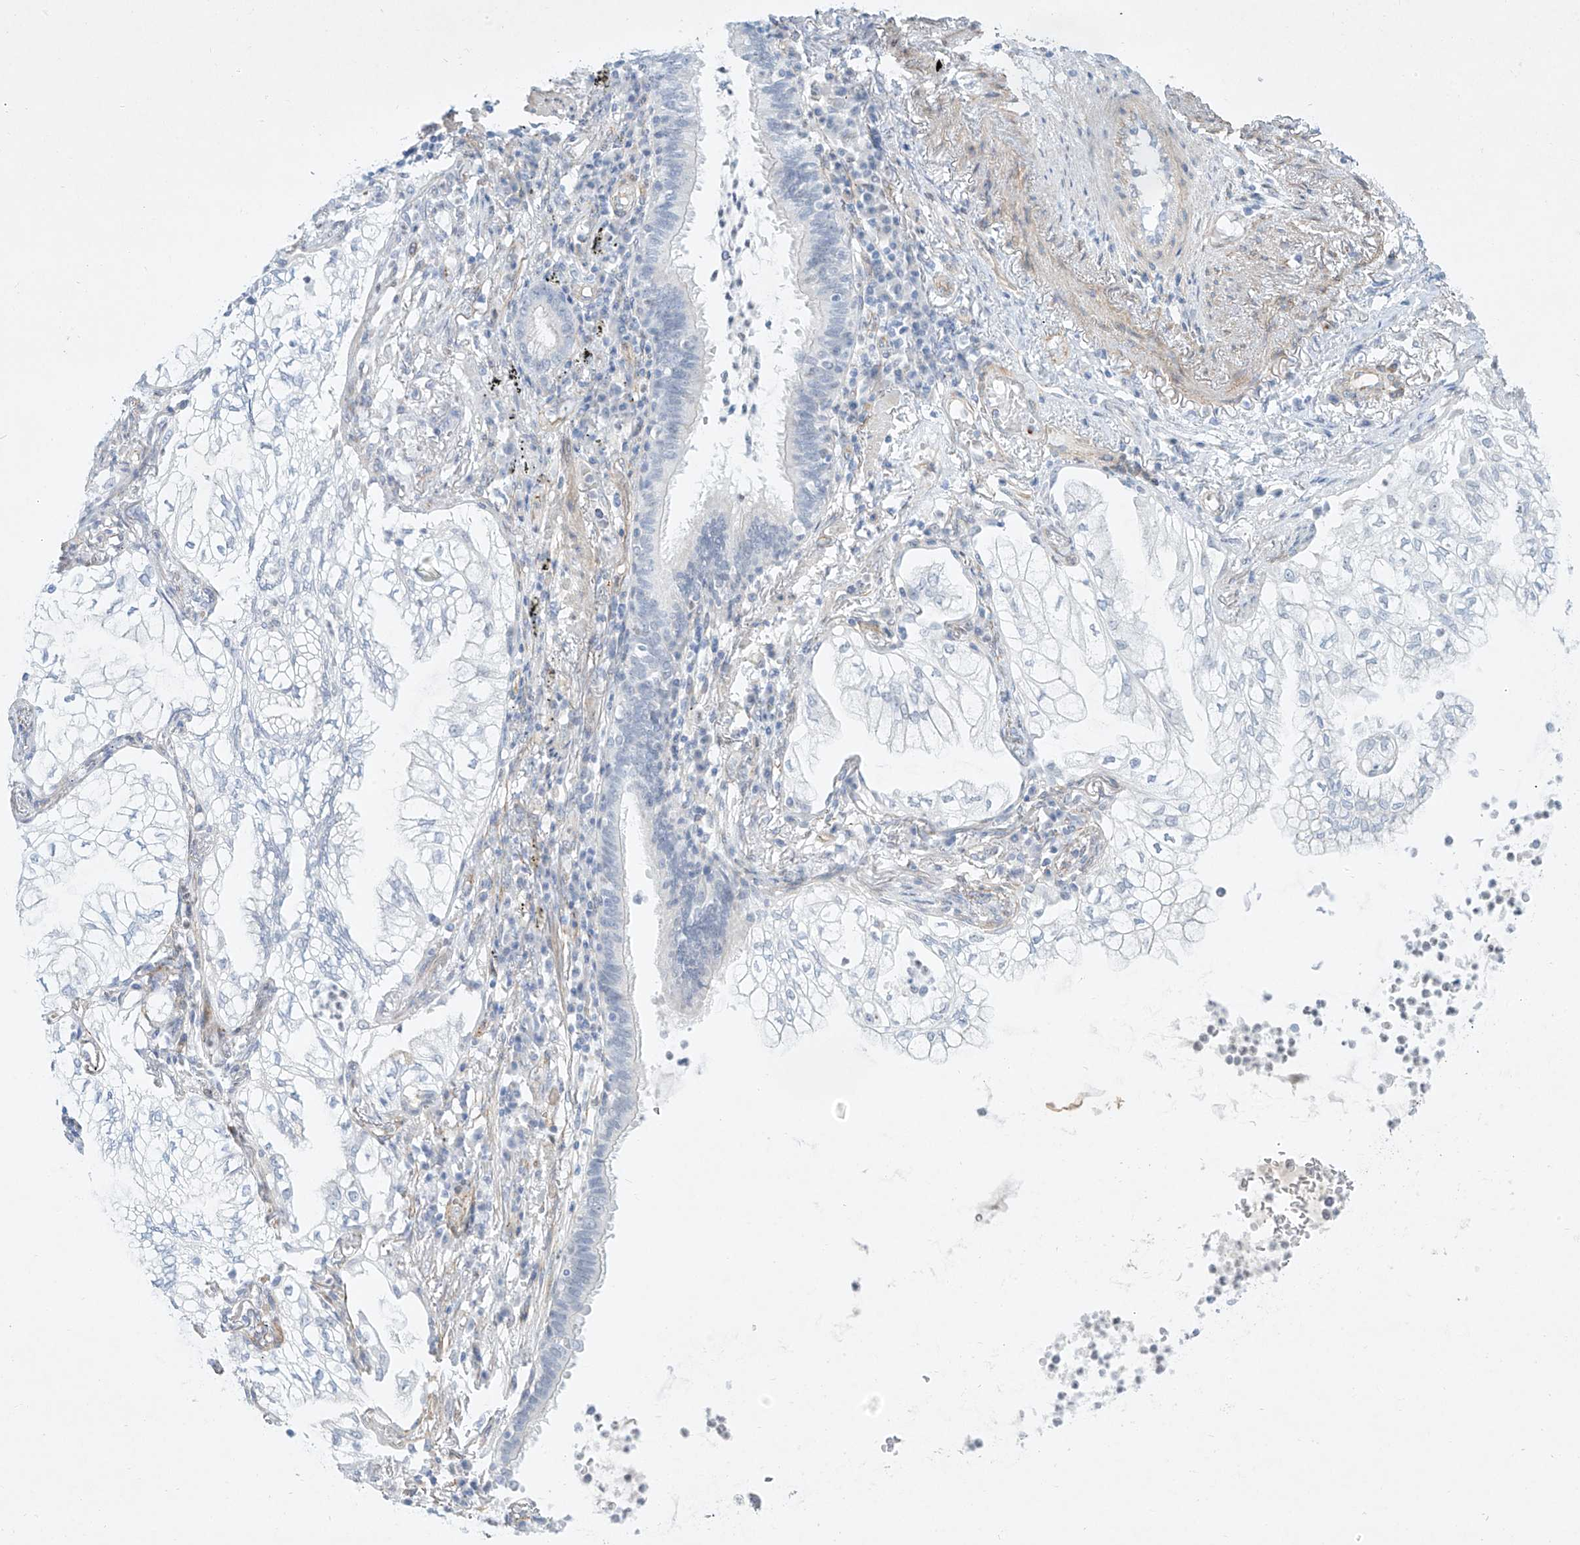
{"staining": {"intensity": "negative", "quantity": "none", "location": "none"}, "tissue": "lung cancer", "cell_type": "Tumor cells", "image_type": "cancer", "snomed": [{"axis": "morphology", "description": "Adenocarcinoma, NOS"}, {"axis": "topography", "description": "Lung"}], "caption": "Lung cancer (adenocarcinoma) stained for a protein using immunohistochemistry exhibits no staining tumor cells.", "gene": "REEP2", "patient": {"sex": "female", "age": 70}}